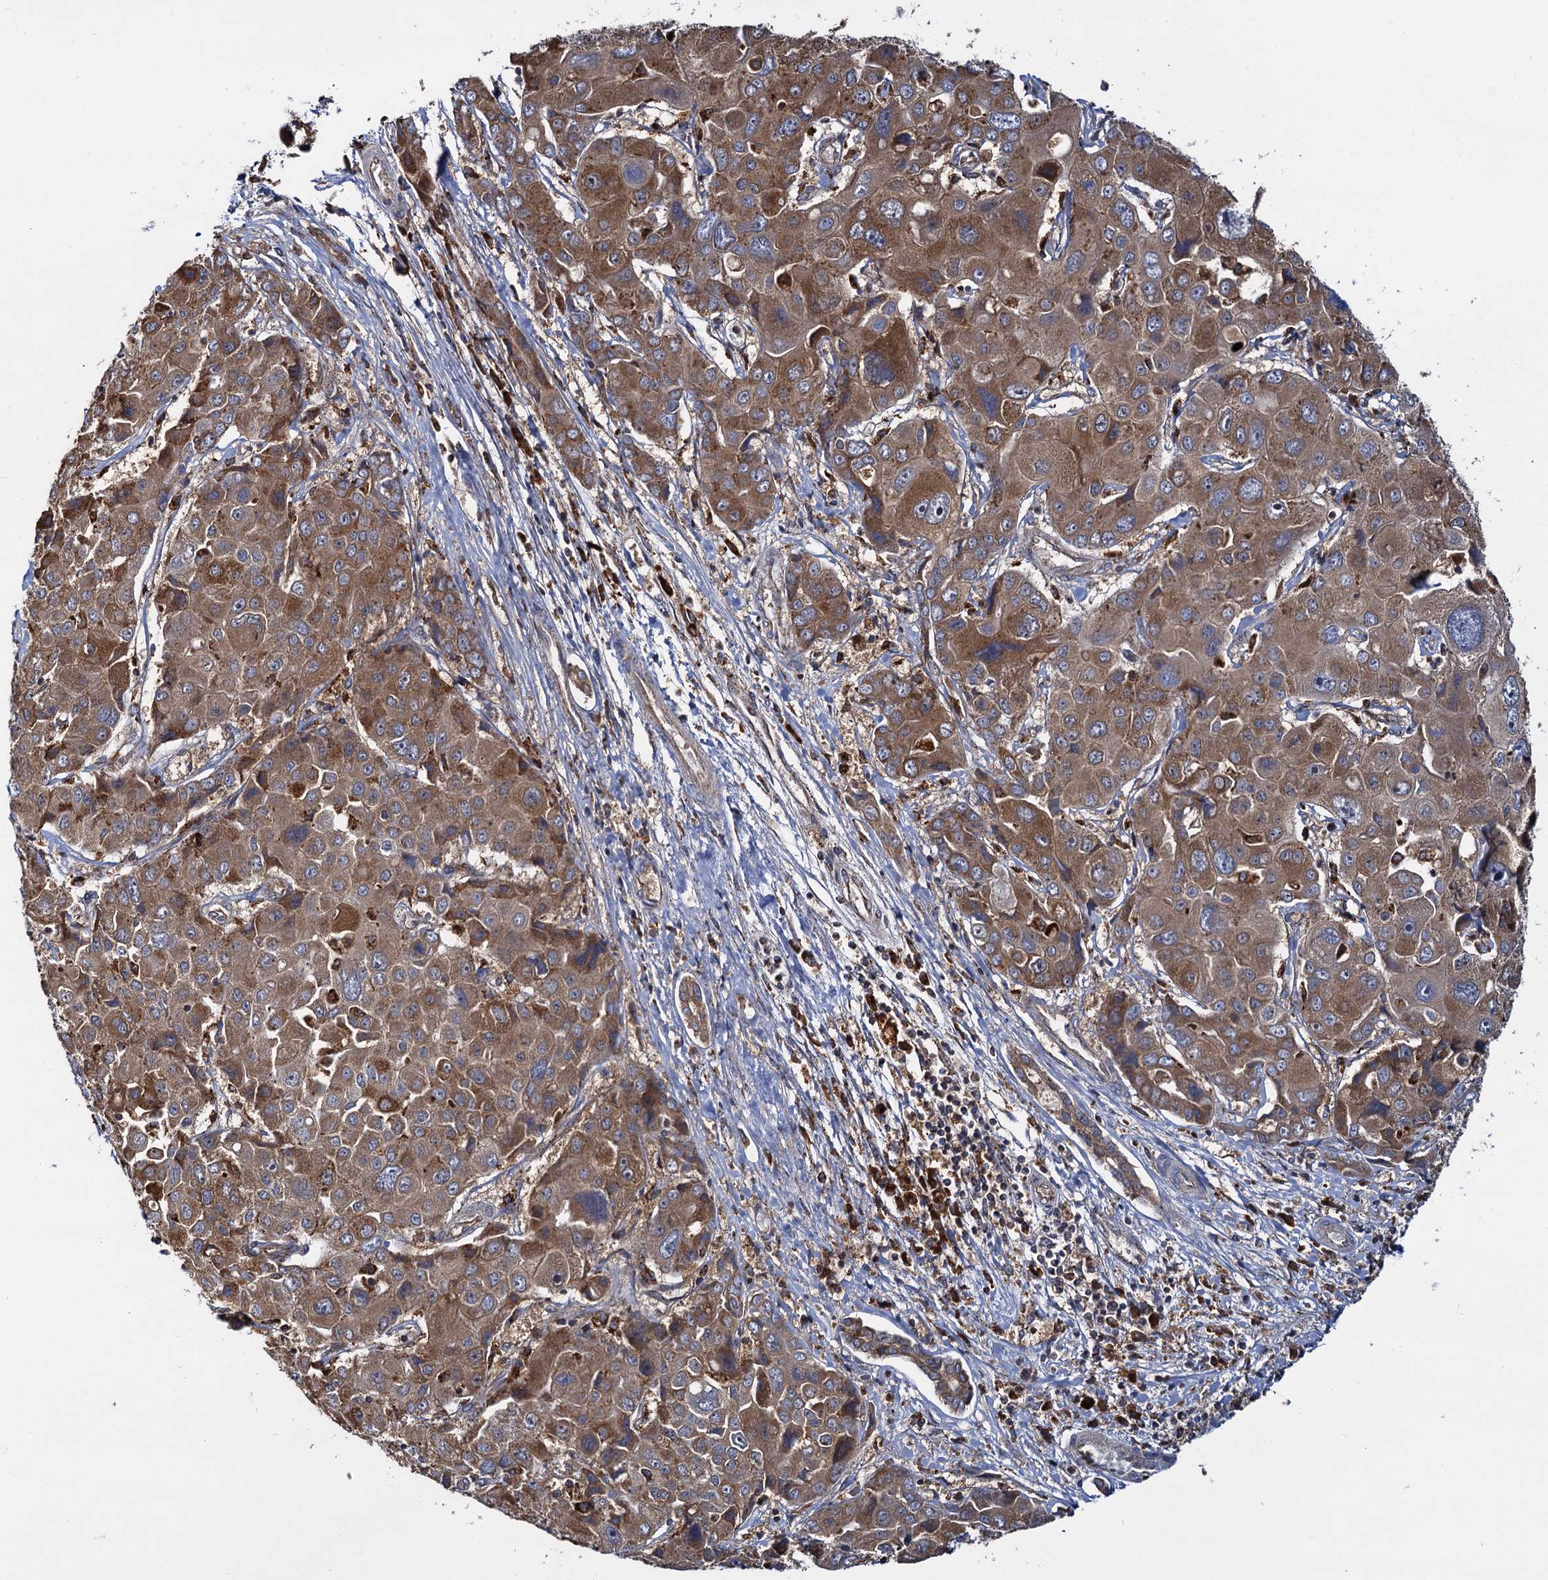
{"staining": {"intensity": "moderate", "quantity": ">75%", "location": "cytoplasmic/membranous"}, "tissue": "liver cancer", "cell_type": "Tumor cells", "image_type": "cancer", "snomed": [{"axis": "morphology", "description": "Cholangiocarcinoma"}, {"axis": "topography", "description": "Liver"}], "caption": "Approximately >75% of tumor cells in human liver cholangiocarcinoma exhibit moderate cytoplasmic/membranous protein staining as visualized by brown immunohistochemical staining.", "gene": "UFM1", "patient": {"sex": "male", "age": 67}}